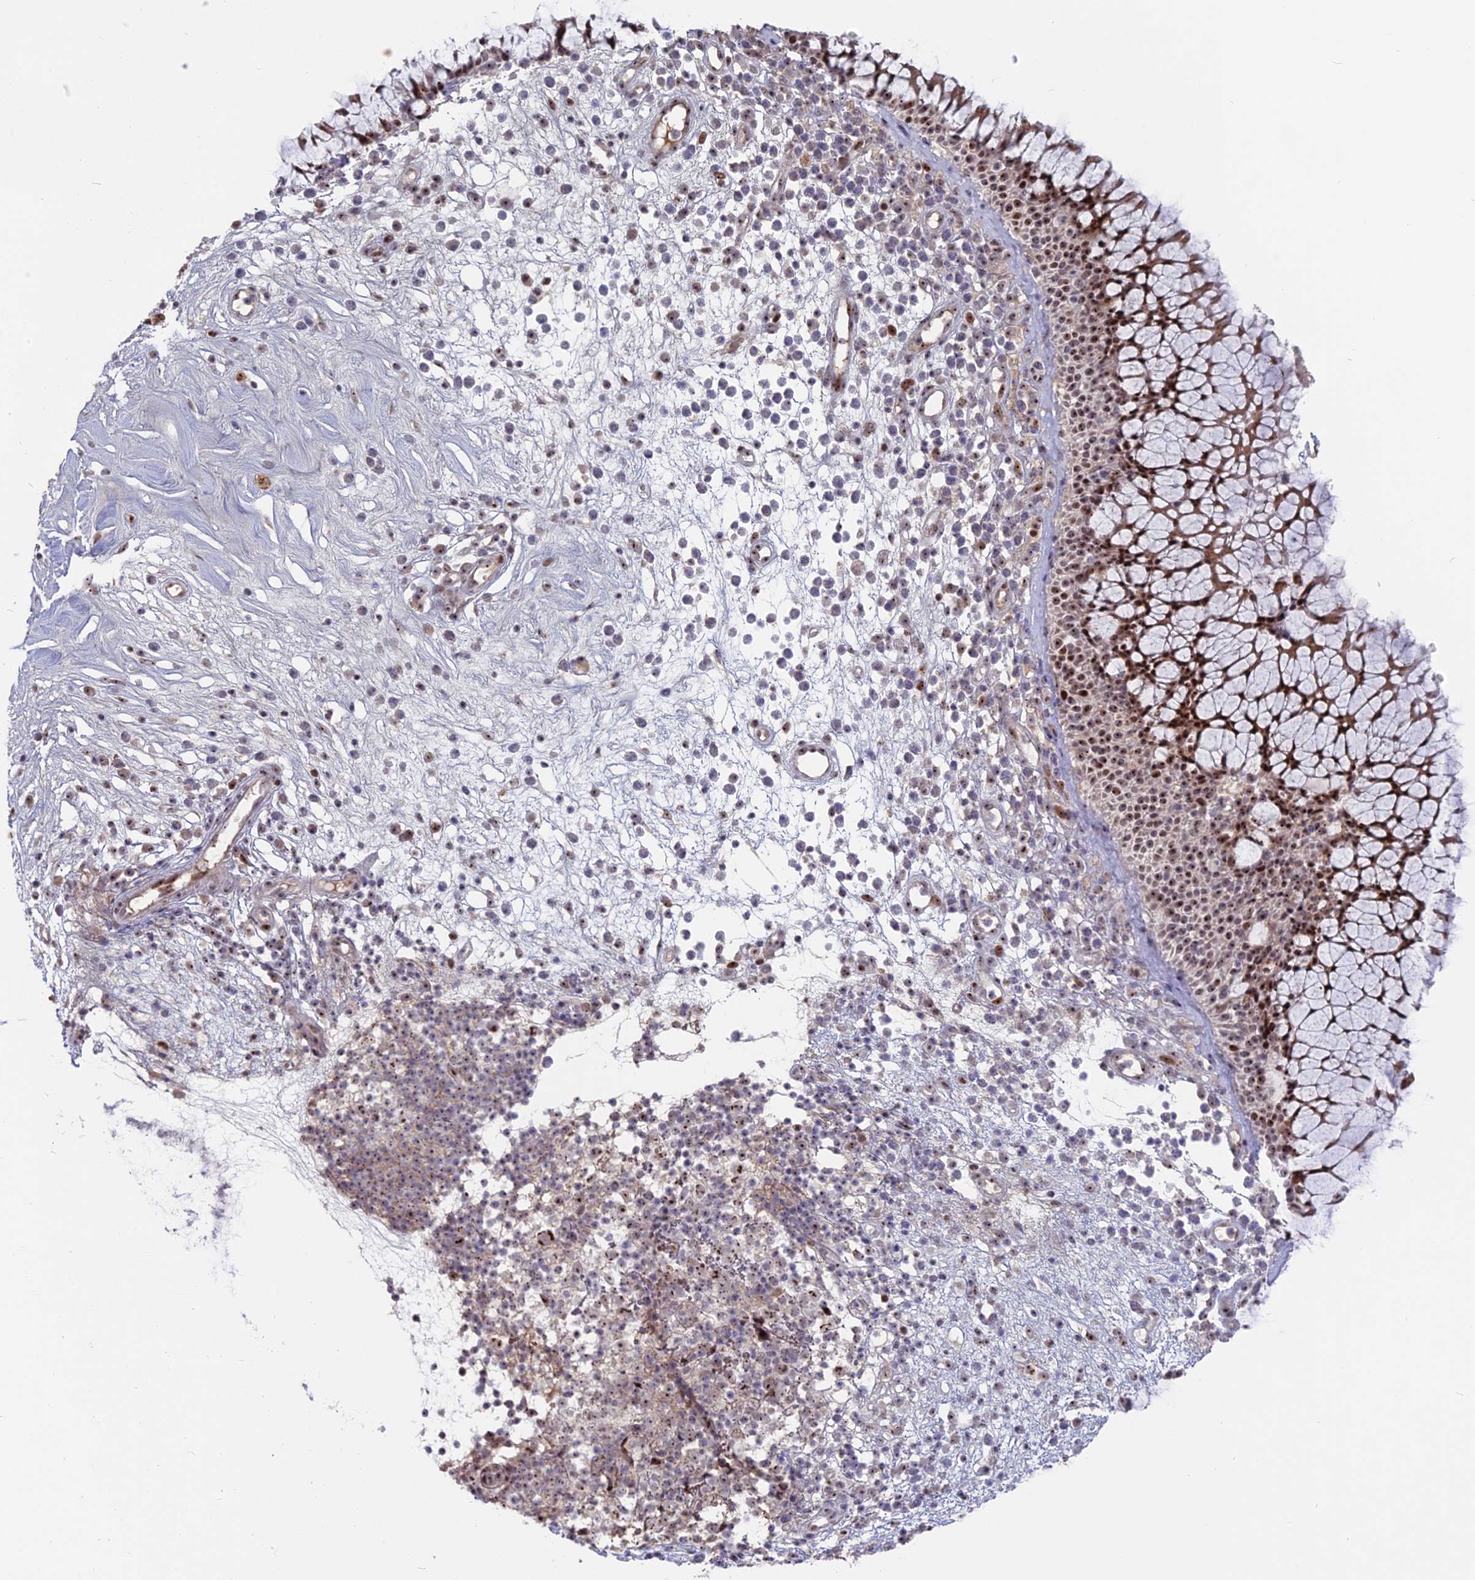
{"staining": {"intensity": "moderate", "quantity": ">75%", "location": "nuclear"}, "tissue": "nasopharynx", "cell_type": "Respiratory epithelial cells", "image_type": "normal", "snomed": [{"axis": "morphology", "description": "Normal tissue, NOS"}, {"axis": "morphology", "description": "Inflammation, NOS"}, {"axis": "topography", "description": "Nasopharynx"}], "caption": "About >75% of respiratory epithelial cells in normal nasopharynx reveal moderate nuclear protein staining as visualized by brown immunohistochemical staining.", "gene": "FAM131A", "patient": {"sex": "male", "age": 70}}